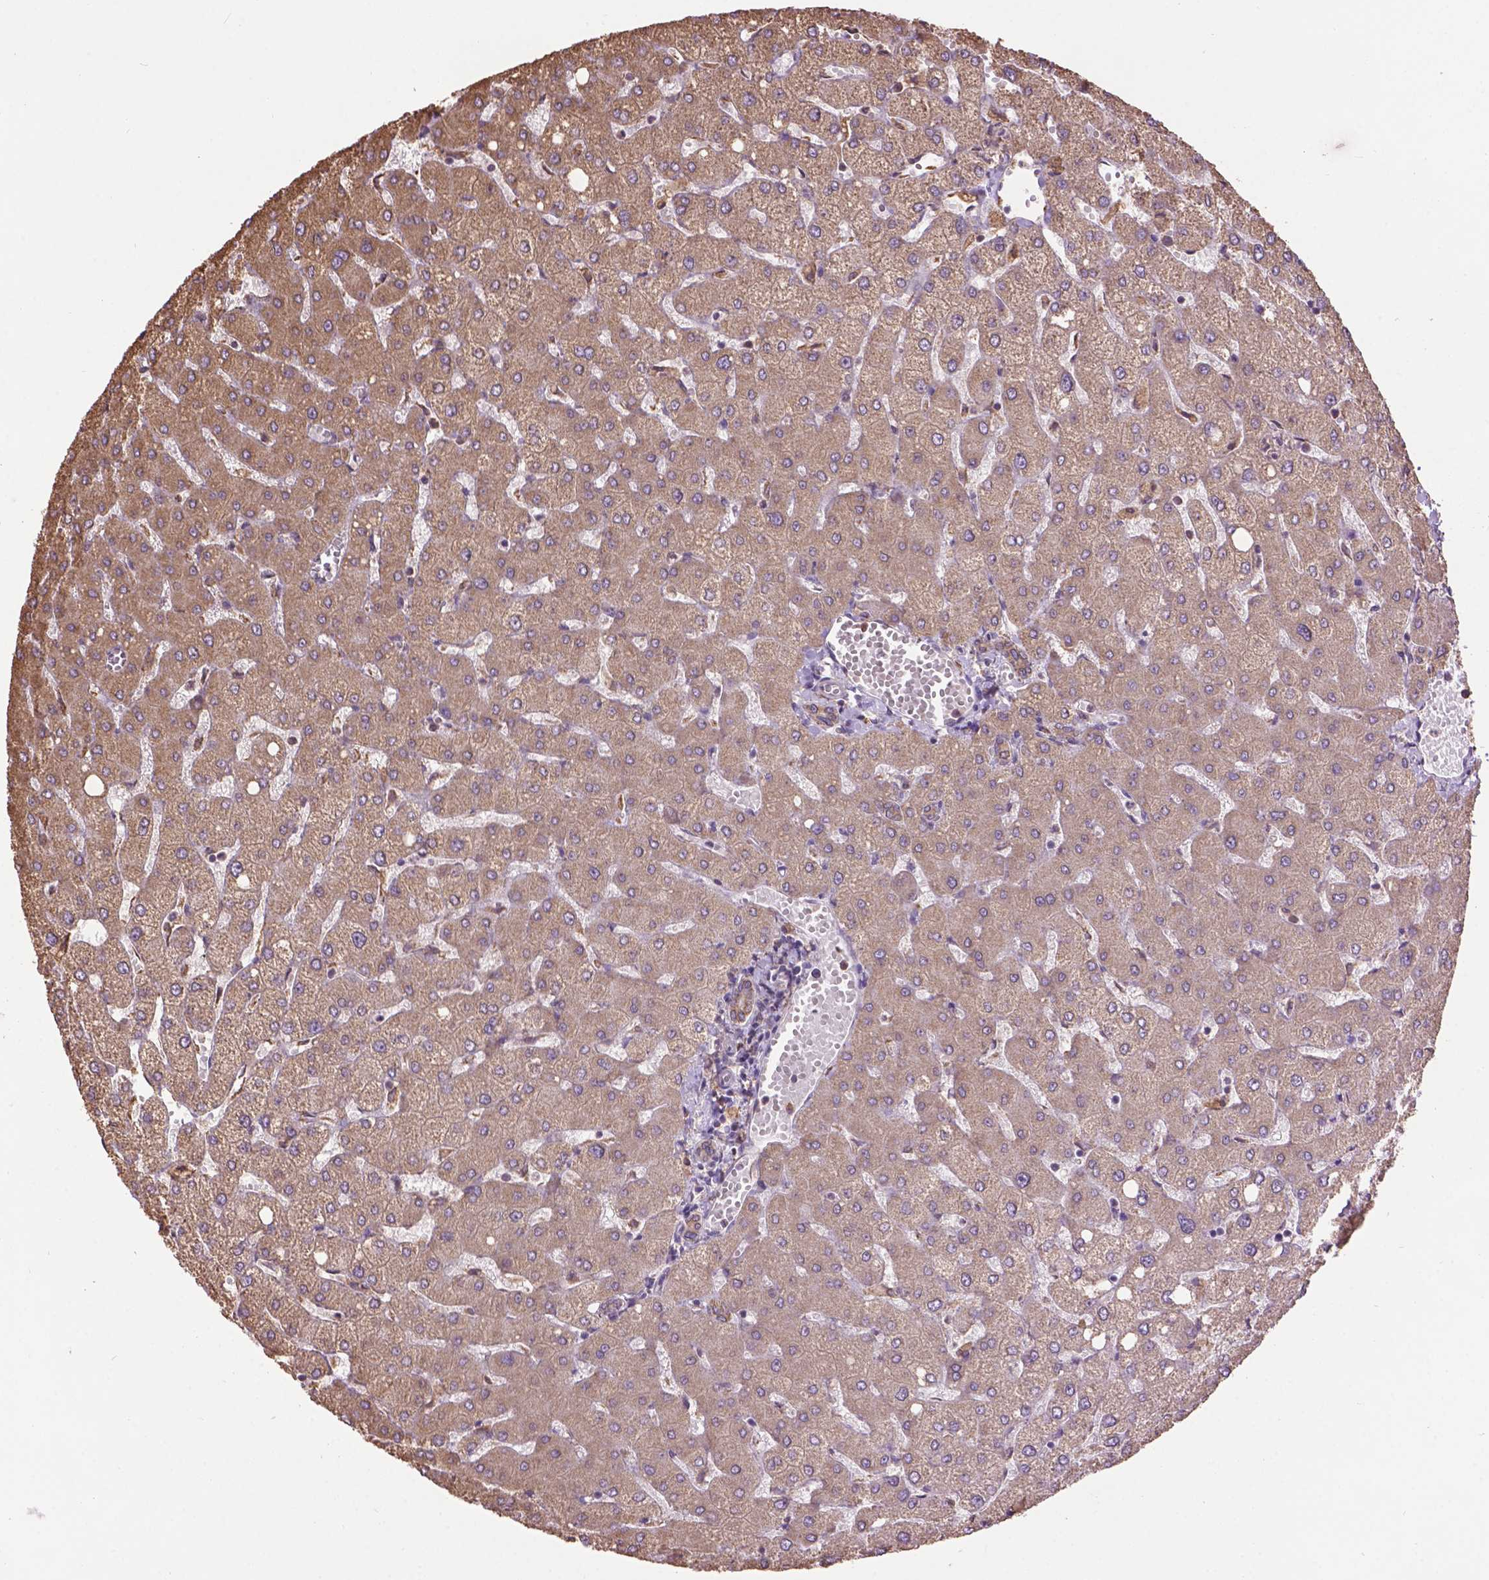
{"staining": {"intensity": "weak", "quantity": ">75%", "location": "cytoplasmic/membranous"}, "tissue": "liver", "cell_type": "Cholangiocytes", "image_type": "normal", "snomed": [{"axis": "morphology", "description": "Normal tissue, NOS"}, {"axis": "topography", "description": "Liver"}], "caption": "Benign liver was stained to show a protein in brown. There is low levels of weak cytoplasmic/membranous expression in about >75% of cholangiocytes. The protein of interest is stained brown, and the nuclei are stained in blue (DAB IHC with brightfield microscopy, high magnification).", "gene": "PPP2R5E", "patient": {"sex": "female", "age": 54}}